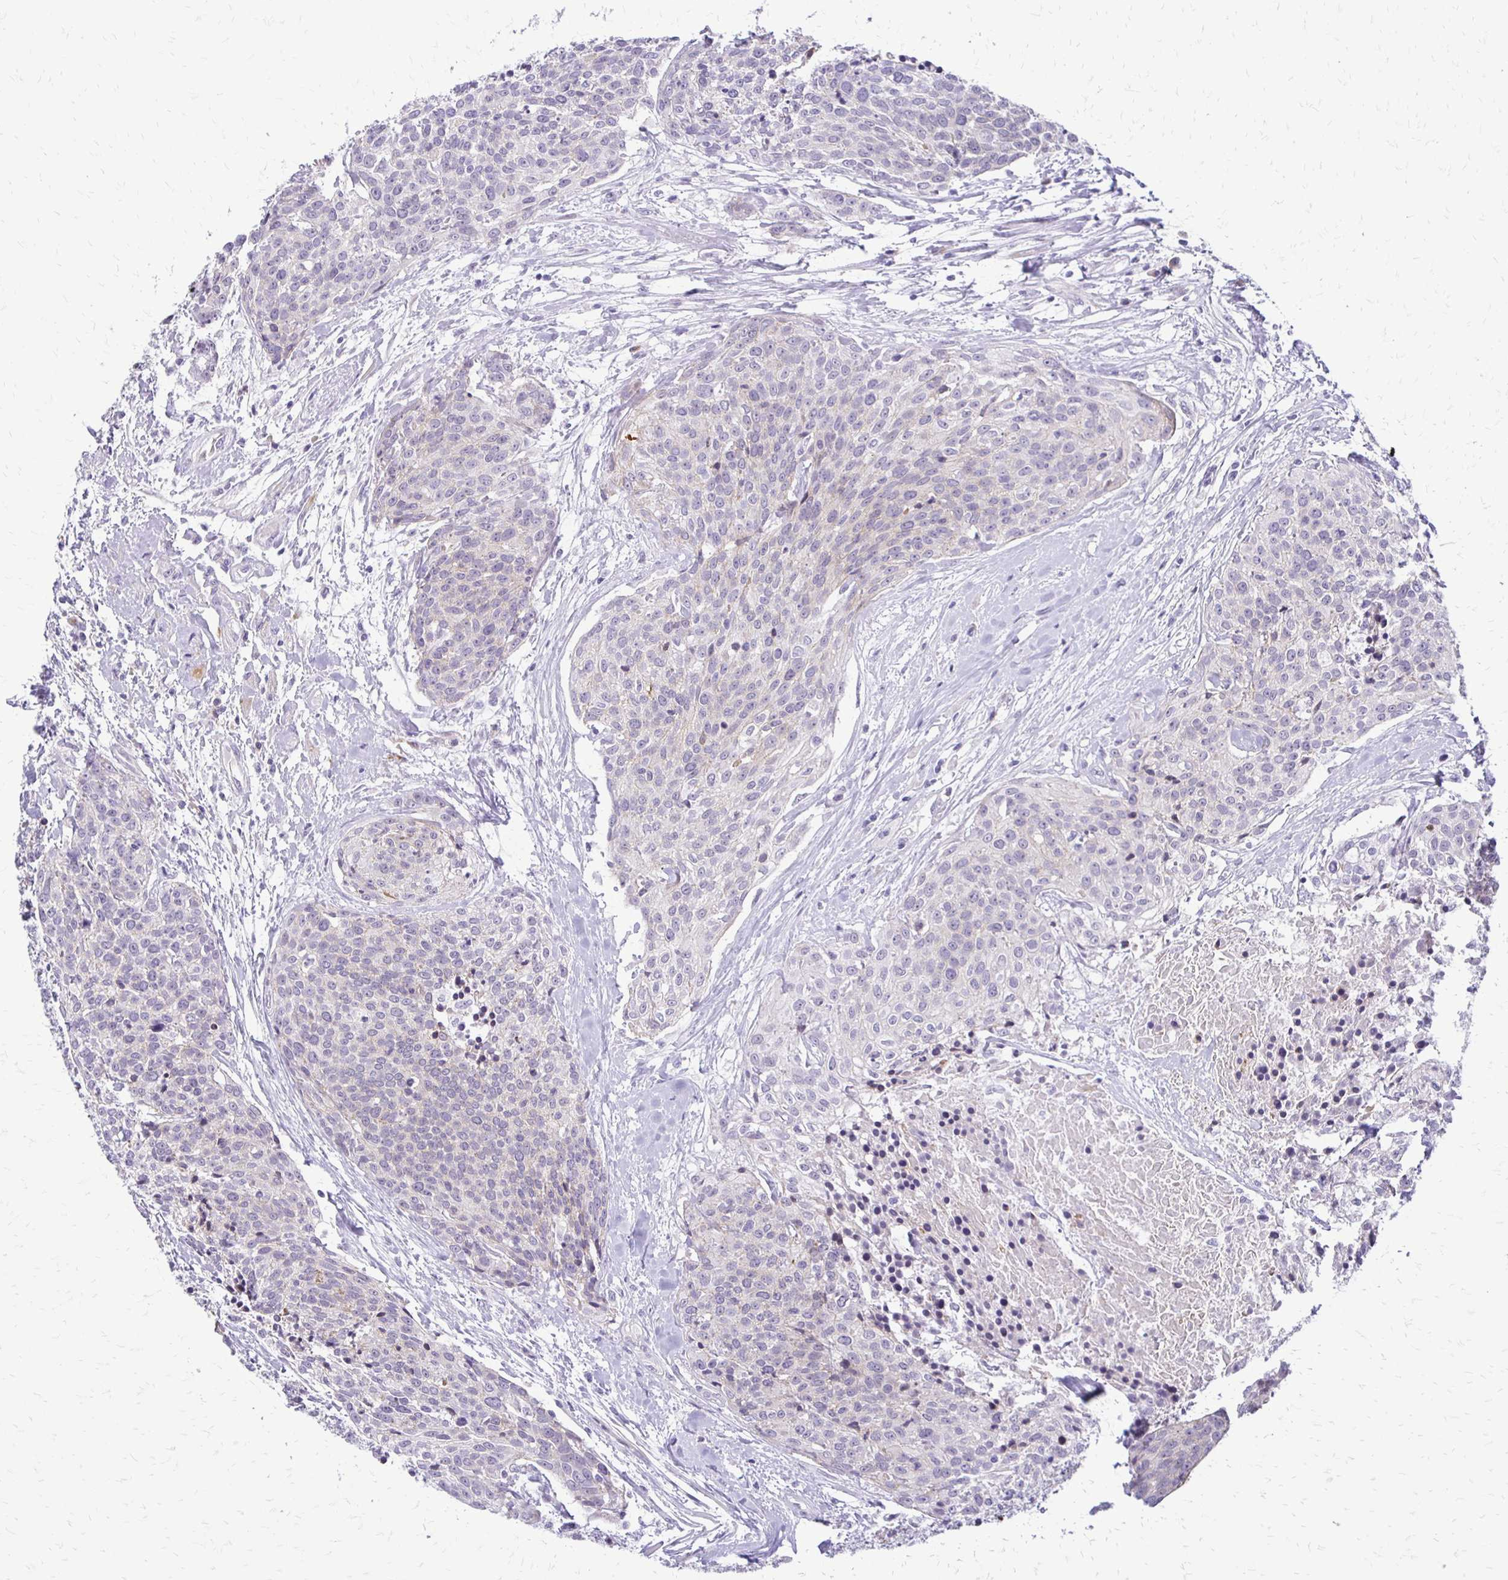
{"staining": {"intensity": "negative", "quantity": "none", "location": "none"}, "tissue": "head and neck cancer", "cell_type": "Tumor cells", "image_type": "cancer", "snomed": [{"axis": "morphology", "description": "Squamous cell carcinoma, NOS"}, {"axis": "topography", "description": "Oral tissue"}, {"axis": "topography", "description": "Head-Neck"}], "caption": "Immunohistochemical staining of head and neck cancer shows no significant expression in tumor cells.", "gene": "EPYC", "patient": {"sex": "male", "age": 64}}